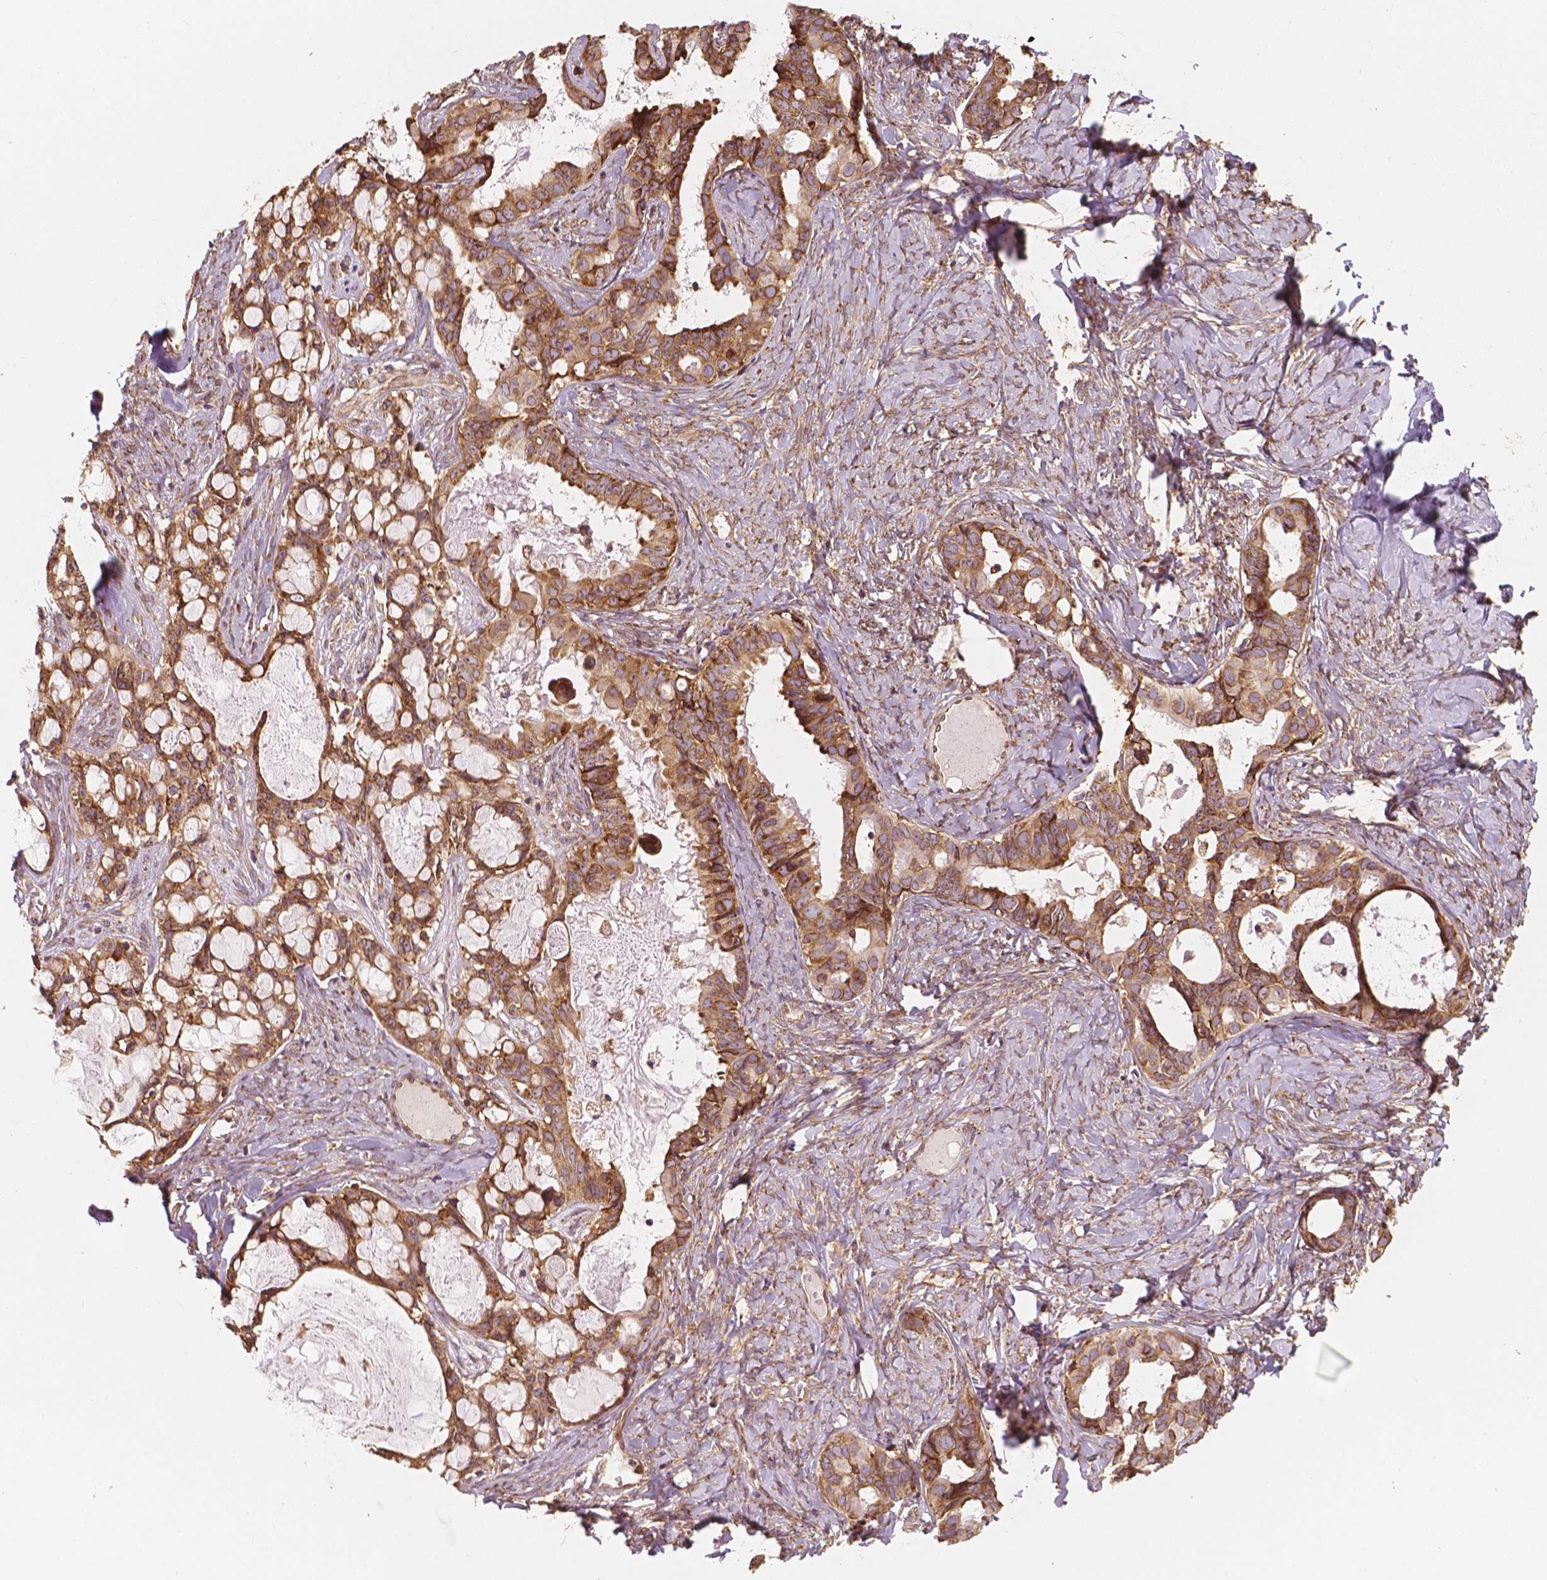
{"staining": {"intensity": "moderate", "quantity": ">75%", "location": "cytoplasmic/membranous"}, "tissue": "ovarian cancer", "cell_type": "Tumor cells", "image_type": "cancer", "snomed": [{"axis": "morphology", "description": "Cystadenocarcinoma, serous, NOS"}, {"axis": "topography", "description": "Ovary"}], "caption": "Human ovarian cancer stained for a protein (brown) reveals moderate cytoplasmic/membranous positive expression in about >75% of tumor cells.", "gene": "G3BP1", "patient": {"sex": "female", "age": 69}}